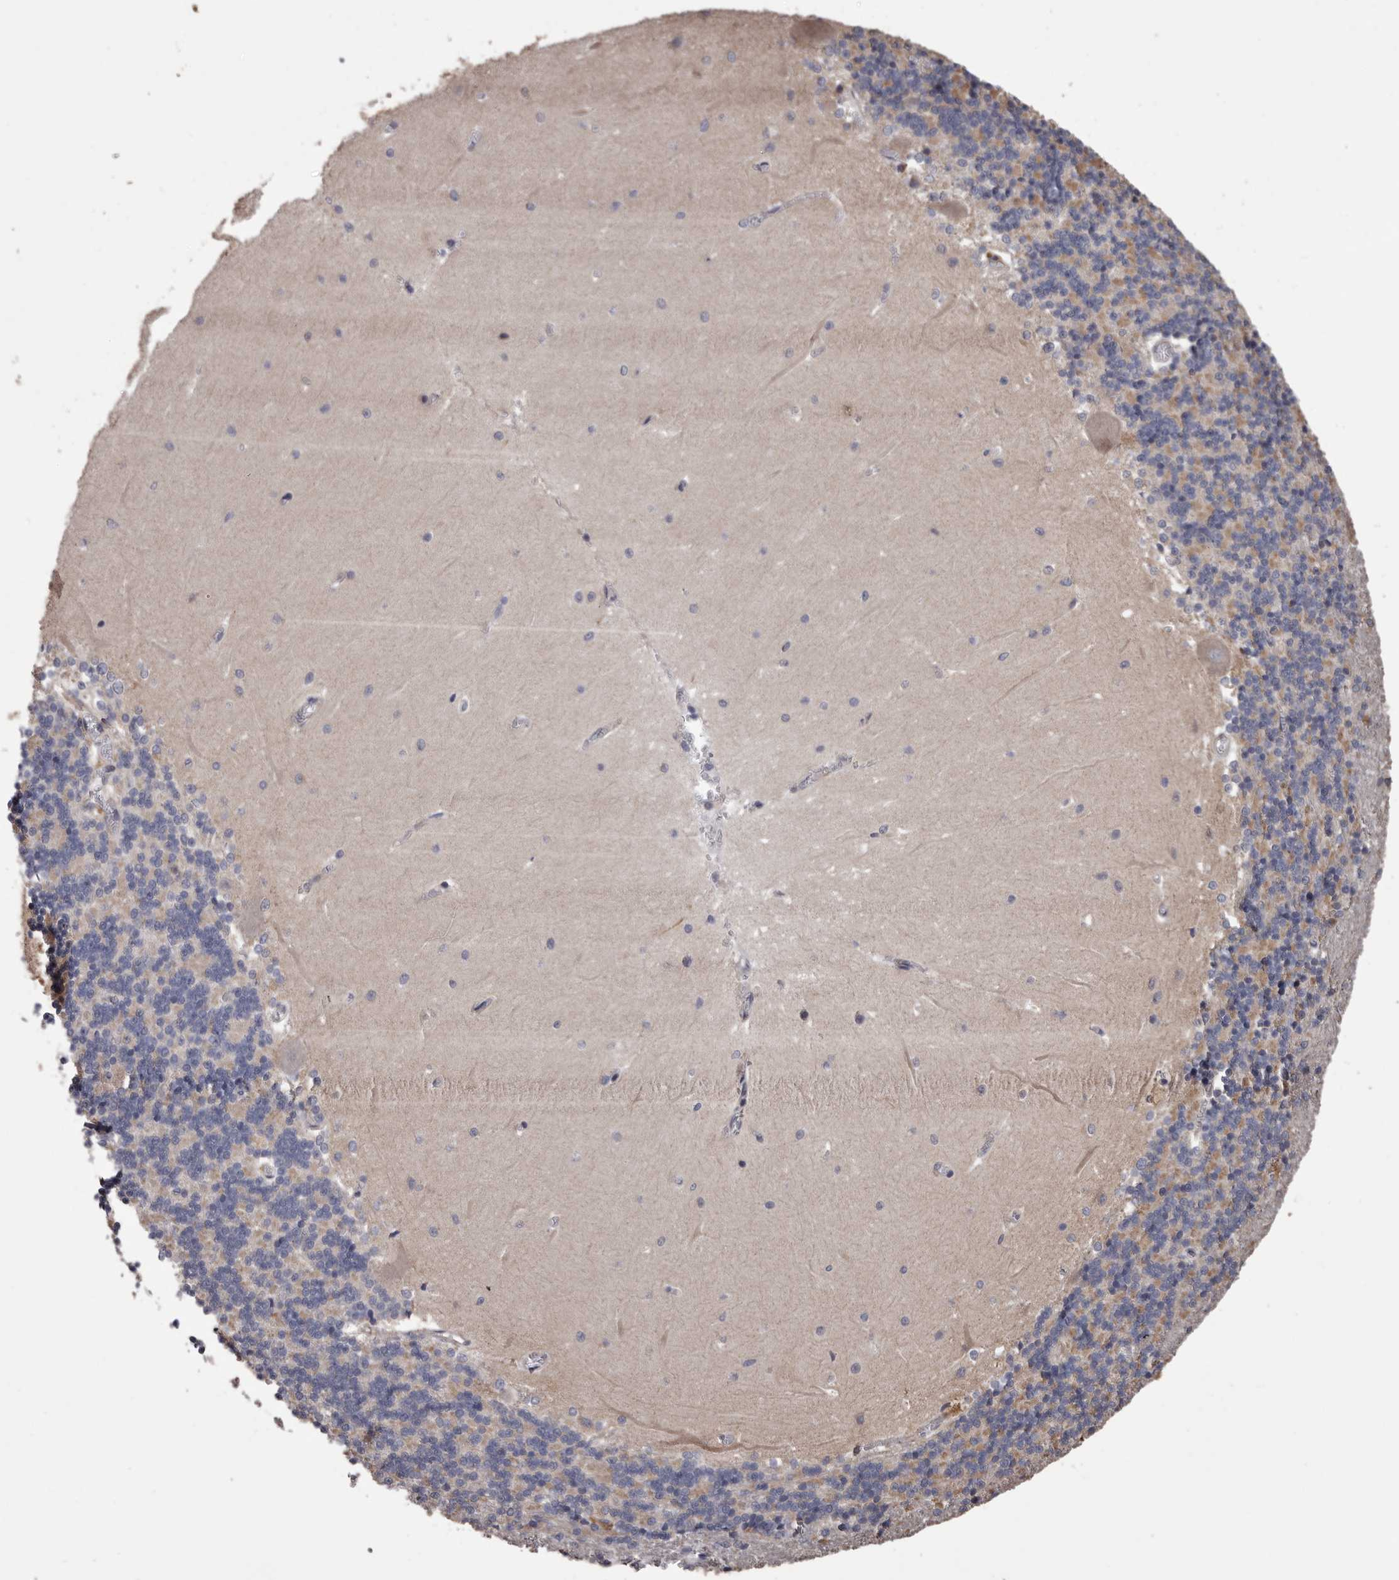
{"staining": {"intensity": "negative", "quantity": "none", "location": "none"}, "tissue": "cerebellum", "cell_type": "Cells in granular layer", "image_type": "normal", "snomed": [{"axis": "morphology", "description": "Normal tissue, NOS"}, {"axis": "topography", "description": "Cerebellum"}], "caption": "The image shows no staining of cells in granular layer in normal cerebellum. (Stains: DAB IHC with hematoxylin counter stain, Microscopy: brightfield microscopy at high magnification).", "gene": "CEP104", "patient": {"sex": "male", "age": 37}}